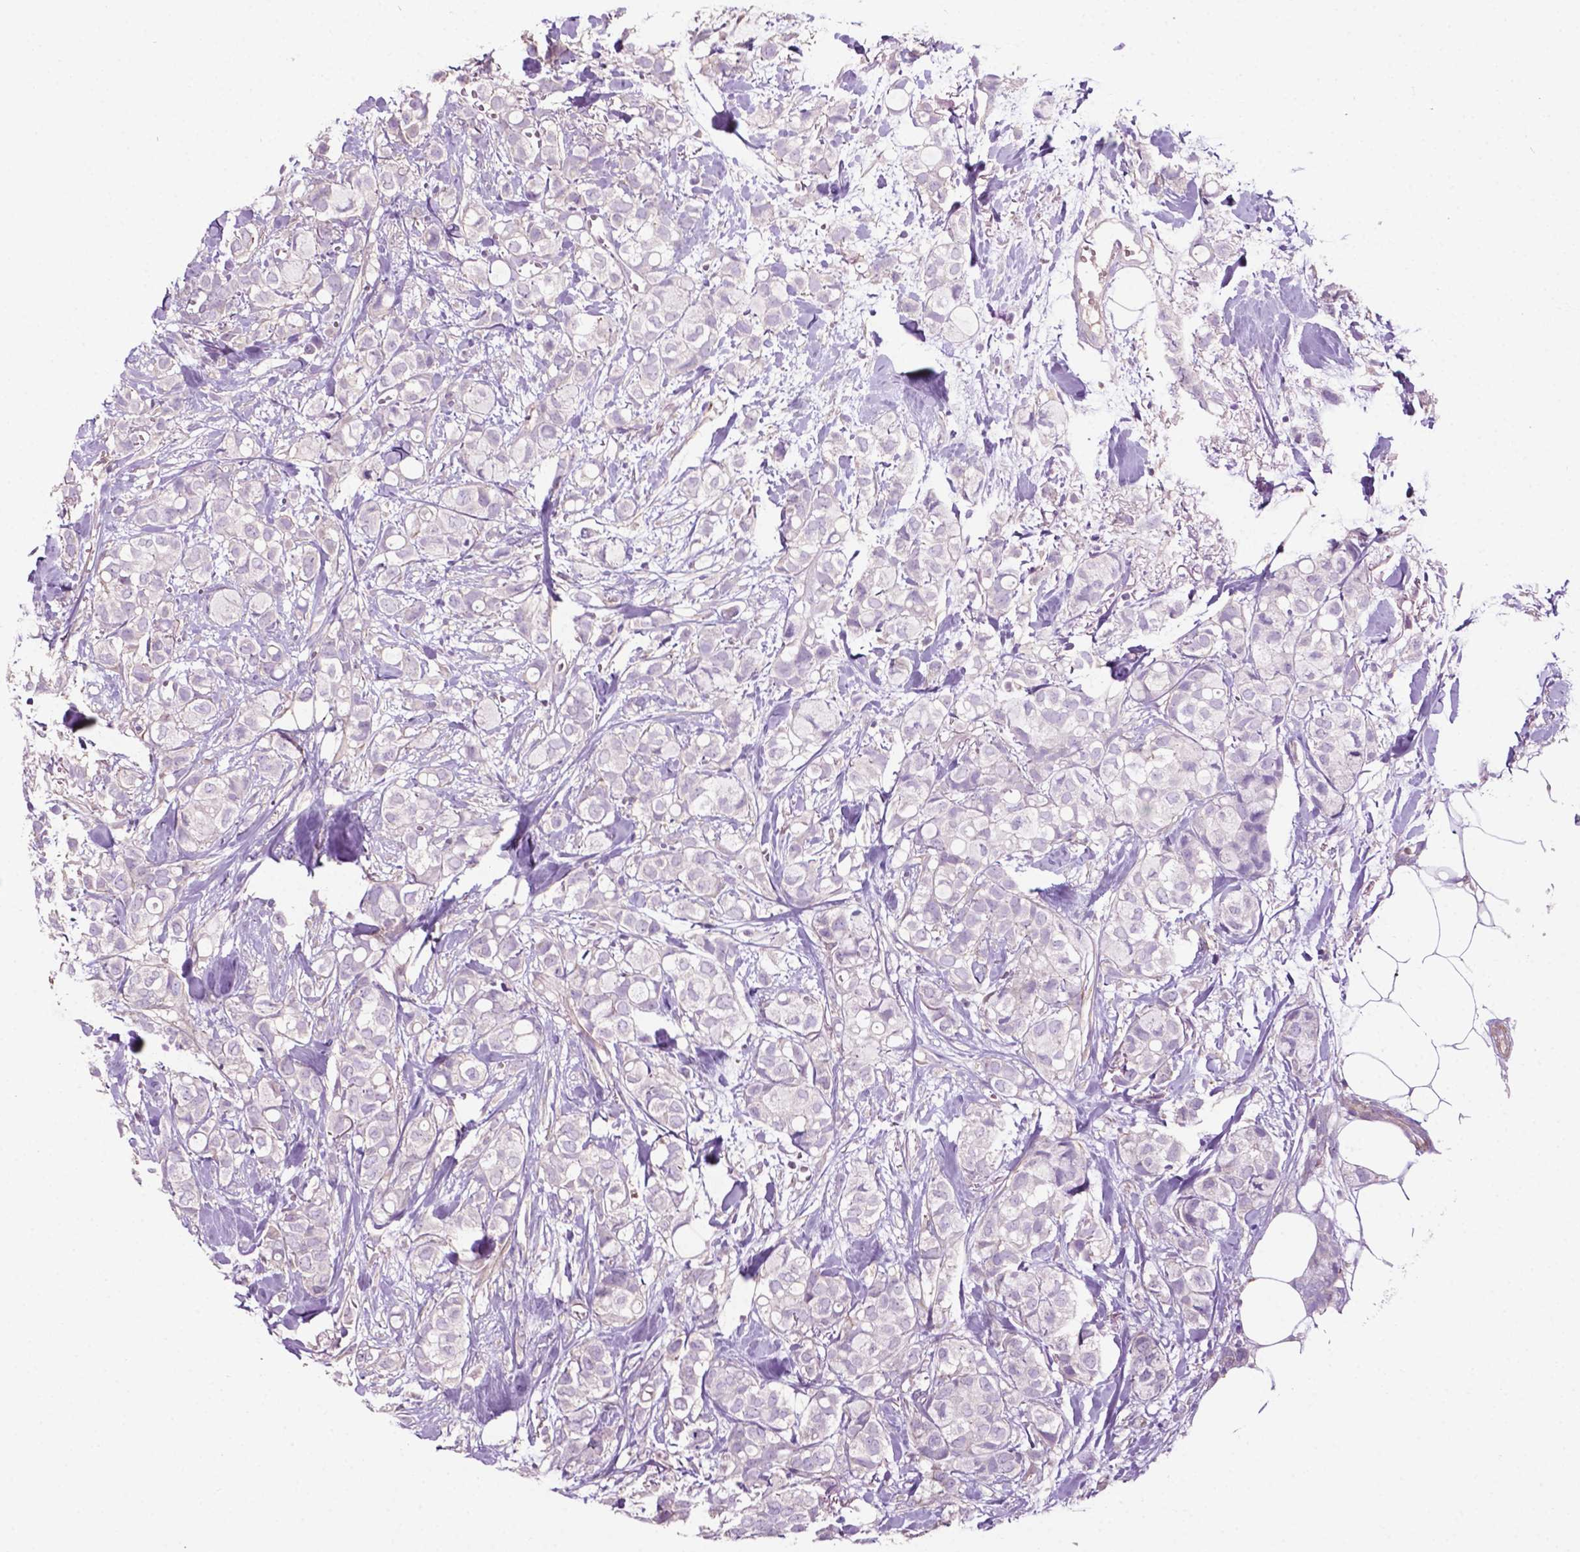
{"staining": {"intensity": "negative", "quantity": "none", "location": "none"}, "tissue": "breast cancer", "cell_type": "Tumor cells", "image_type": "cancer", "snomed": [{"axis": "morphology", "description": "Duct carcinoma"}, {"axis": "topography", "description": "Breast"}], "caption": "An image of infiltrating ductal carcinoma (breast) stained for a protein exhibits no brown staining in tumor cells. Nuclei are stained in blue.", "gene": "BMP4", "patient": {"sex": "female", "age": 85}}